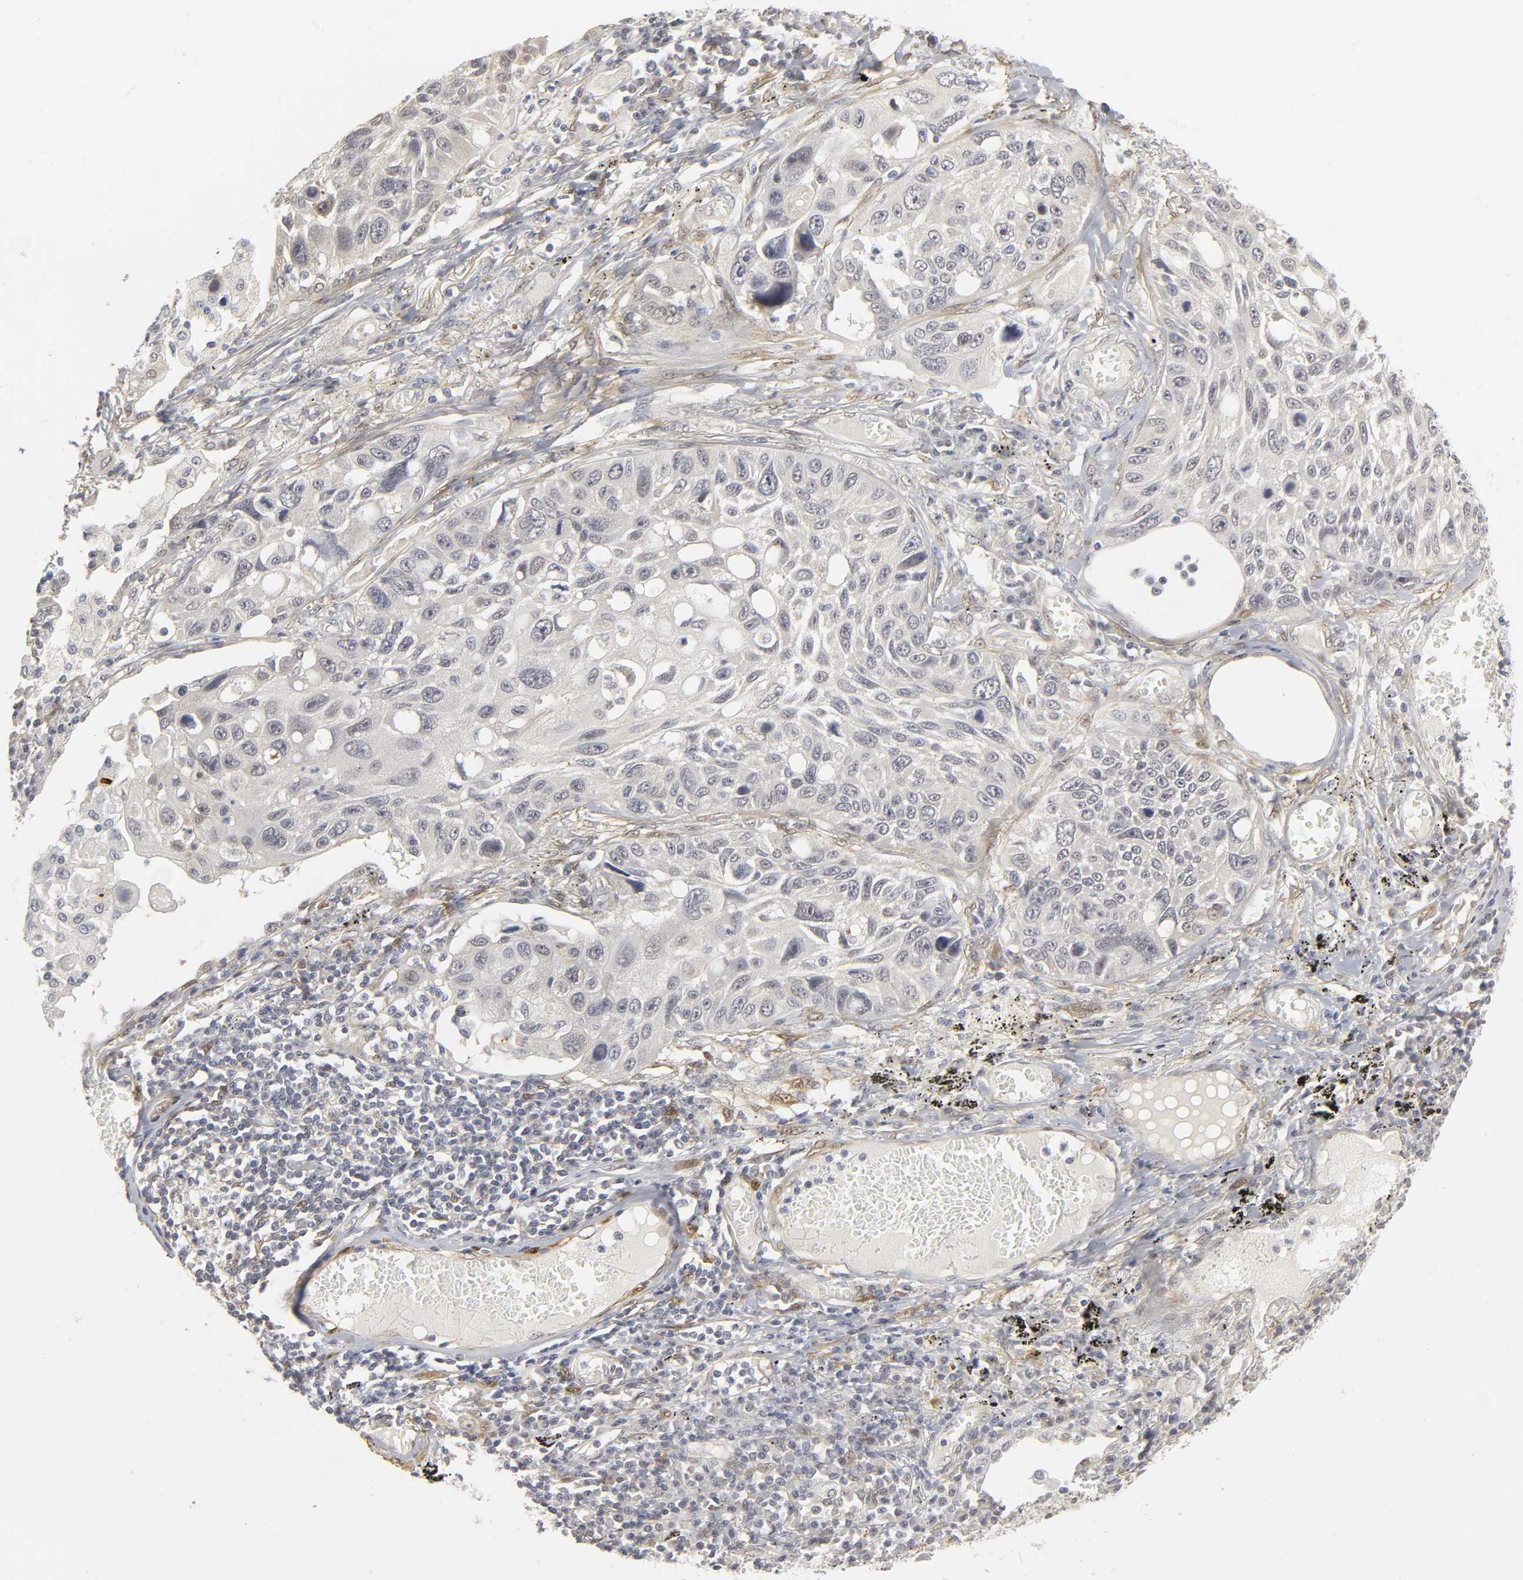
{"staining": {"intensity": "negative", "quantity": "none", "location": "none"}, "tissue": "lung cancer", "cell_type": "Tumor cells", "image_type": "cancer", "snomed": [{"axis": "morphology", "description": "Squamous cell carcinoma, NOS"}, {"axis": "topography", "description": "Lung"}], "caption": "Immunohistochemistry (IHC) photomicrograph of neoplastic tissue: human lung squamous cell carcinoma stained with DAB displays no significant protein expression in tumor cells.", "gene": "PDLIM3", "patient": {"sex": "male", "age": 71}}